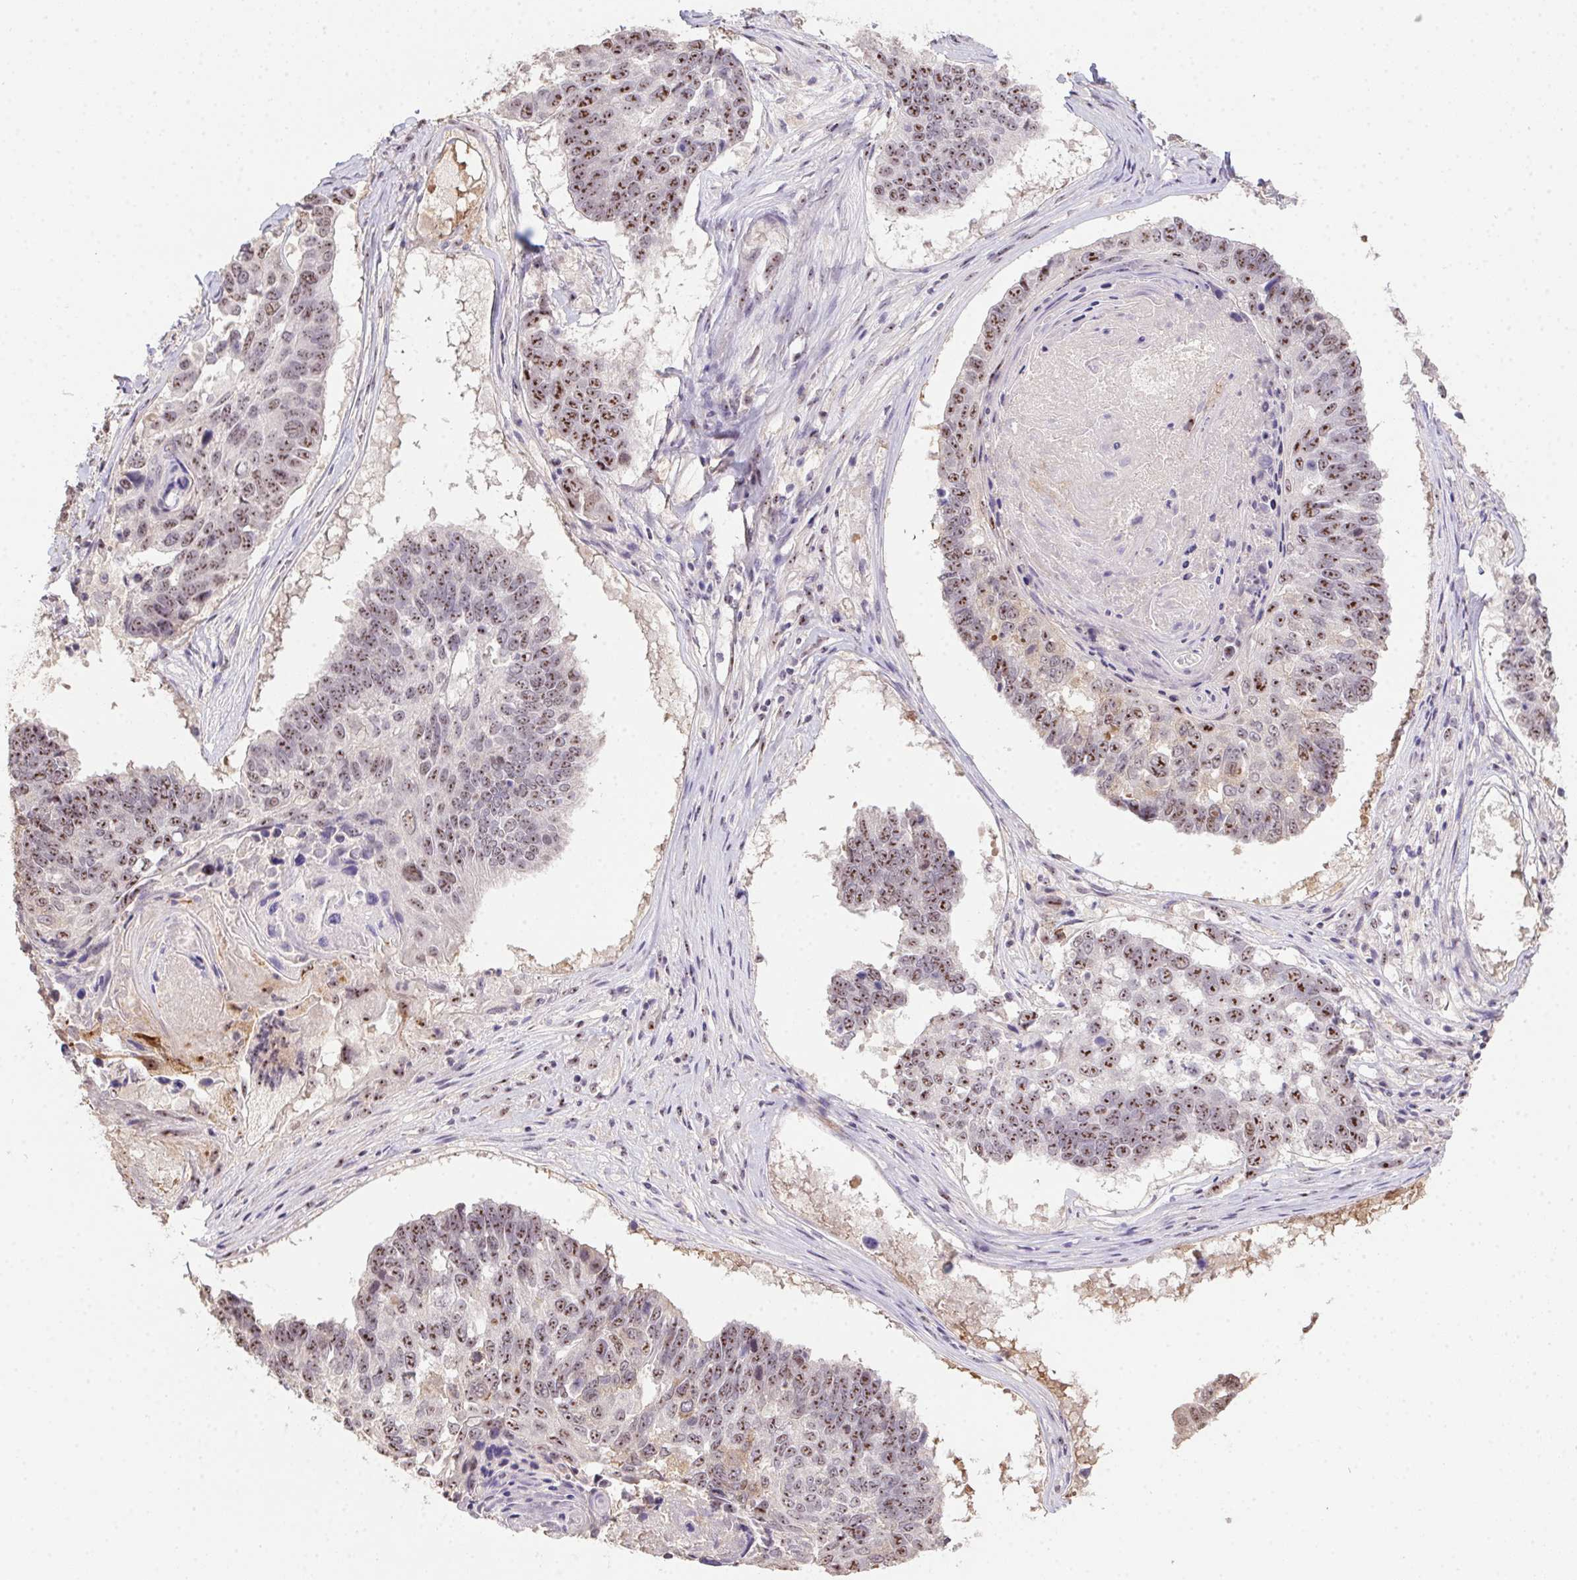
{"staining": {"intensity": "moderate", "quantity": ">75%", "location": "nuclear"}, "tissue": "lung cancer", "cell_type": "Tumor cells", "image_type": "cancer", "snomed": [{"axis": "morphology", "description": "Squamous cell carcinoma, NOS"}, {"axis": "topography", "description": "Lung"}], "caption": "DAB (3,3'-diaminobenzidine) immunohistochemical staining of human lung cancer (squamous cell carcinoma) shows moderate nuclear protein expression in about >75% of tumor cells.", "gene": "BATF2", "patient": {"sex": "male", "age": 73}}